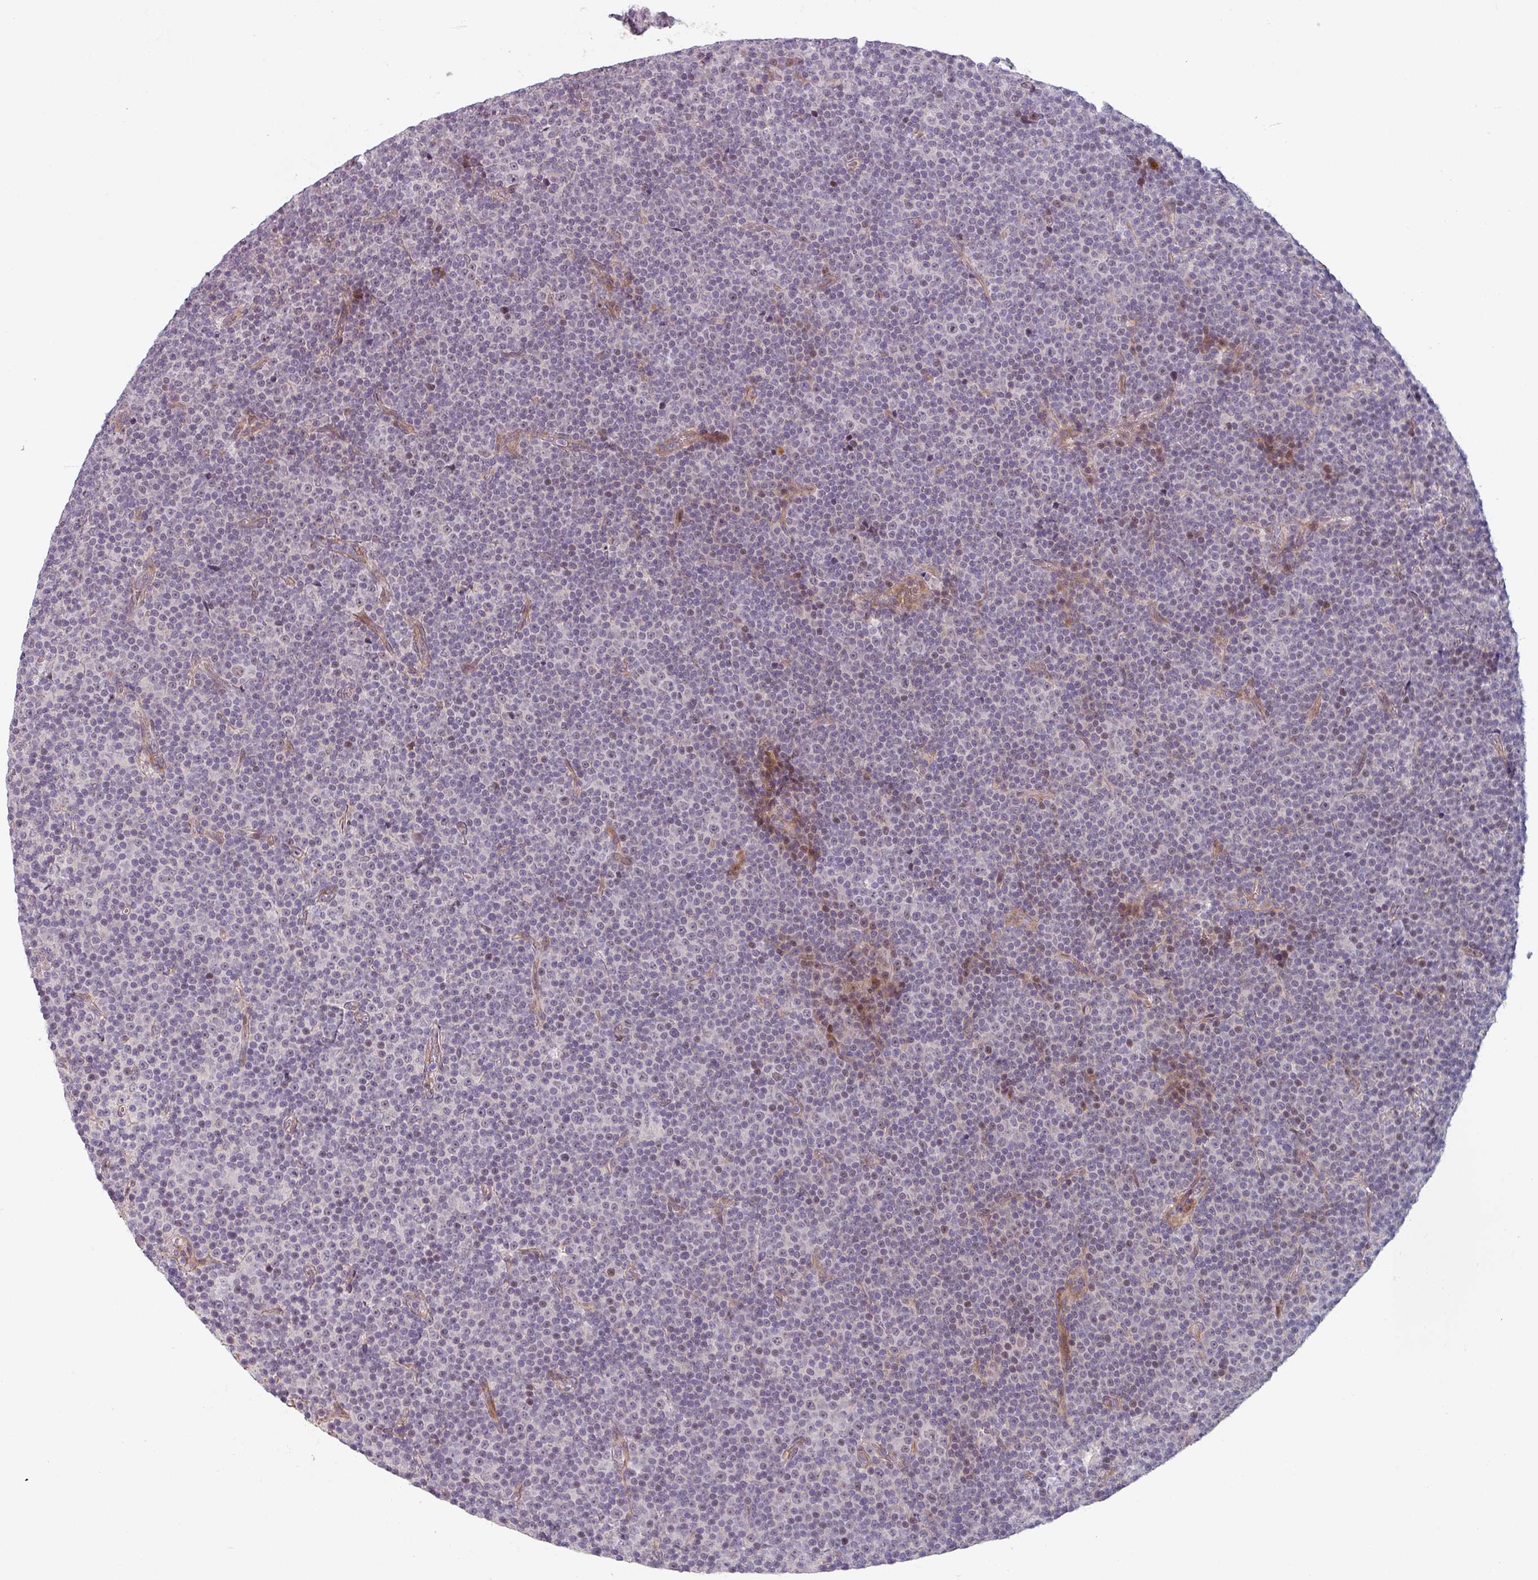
{"staining": {"intensity": "negative", "quantity": "none", "location": "none"}, "tissue": "lymphoma", "cell_type": "Tumor cells", "image_type": "cancer", "snomed": [{"axis": "morphology", "description": "Malignant lymphoma, non-Hodgkin's type, Low grade"}, {"axis": "topography", "description": "Lymph node"}], "caption": "Lymphoma stained for a protein using immunohistochemistry demonstrates no expression tumor cells.", "gene": "CYB5RL", "patient": {"sex": "female", "age": 67}}